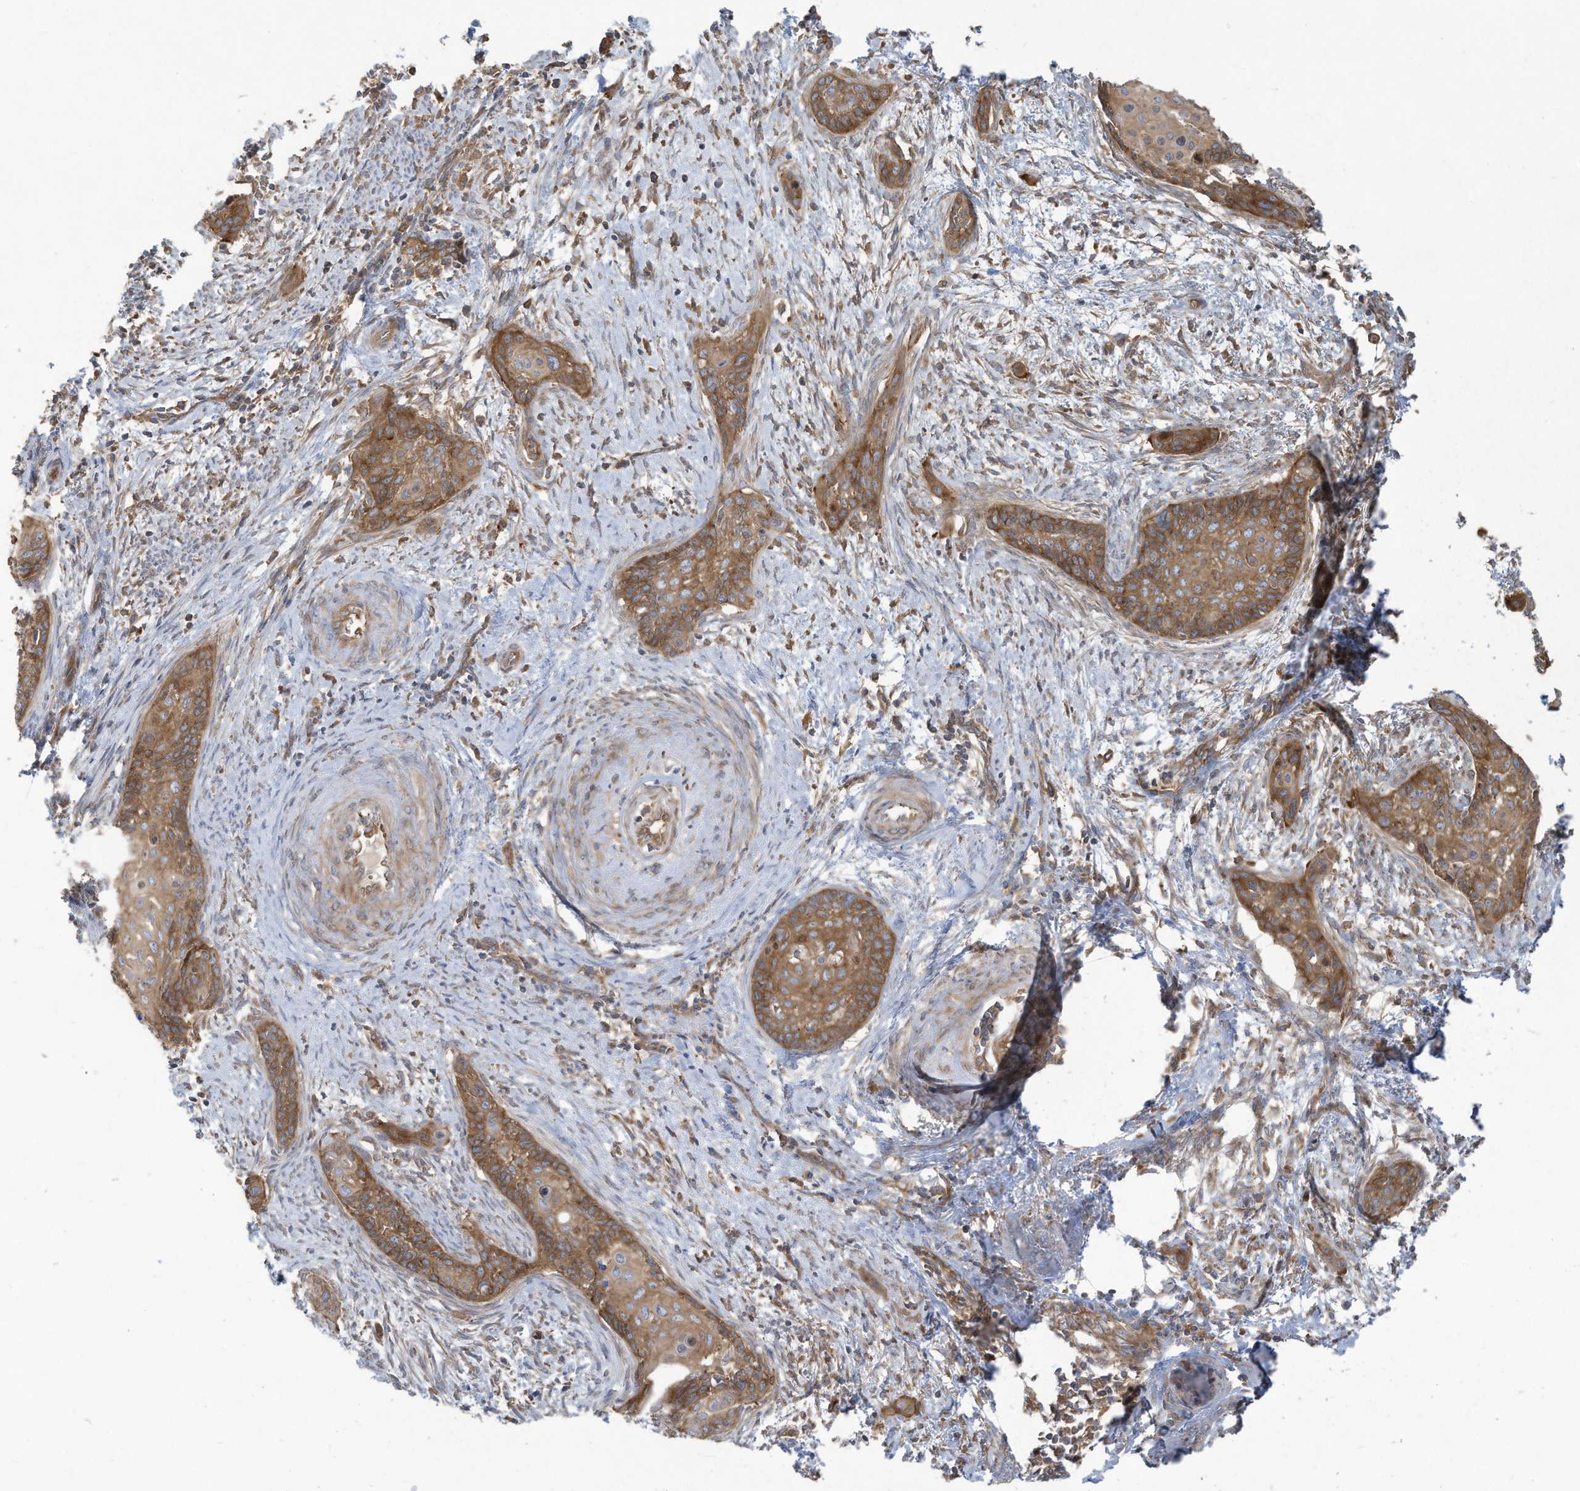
{"staining": {"intensity": "moderate", "quantity": ">75%", "location": "cytoplasmic/membranous"}, "tissue": "cervical cancer", "cell_type": "Tumor cells", "image_type": "cancer", "snomed": [{"axis": "morphology", "description": "Squamous cell carcinoma, NOS"}, {"axis": "topography", "description": "Cervix"}], "caption": "Protein analysis of cervical cancer (squamous cell carcinoma) tissue reveals moderate cytoplasmic/membranous positivity in about >75% of tumor cells.", "gene": "OLA1", "patient": {"sex": "female", "age": 33}}